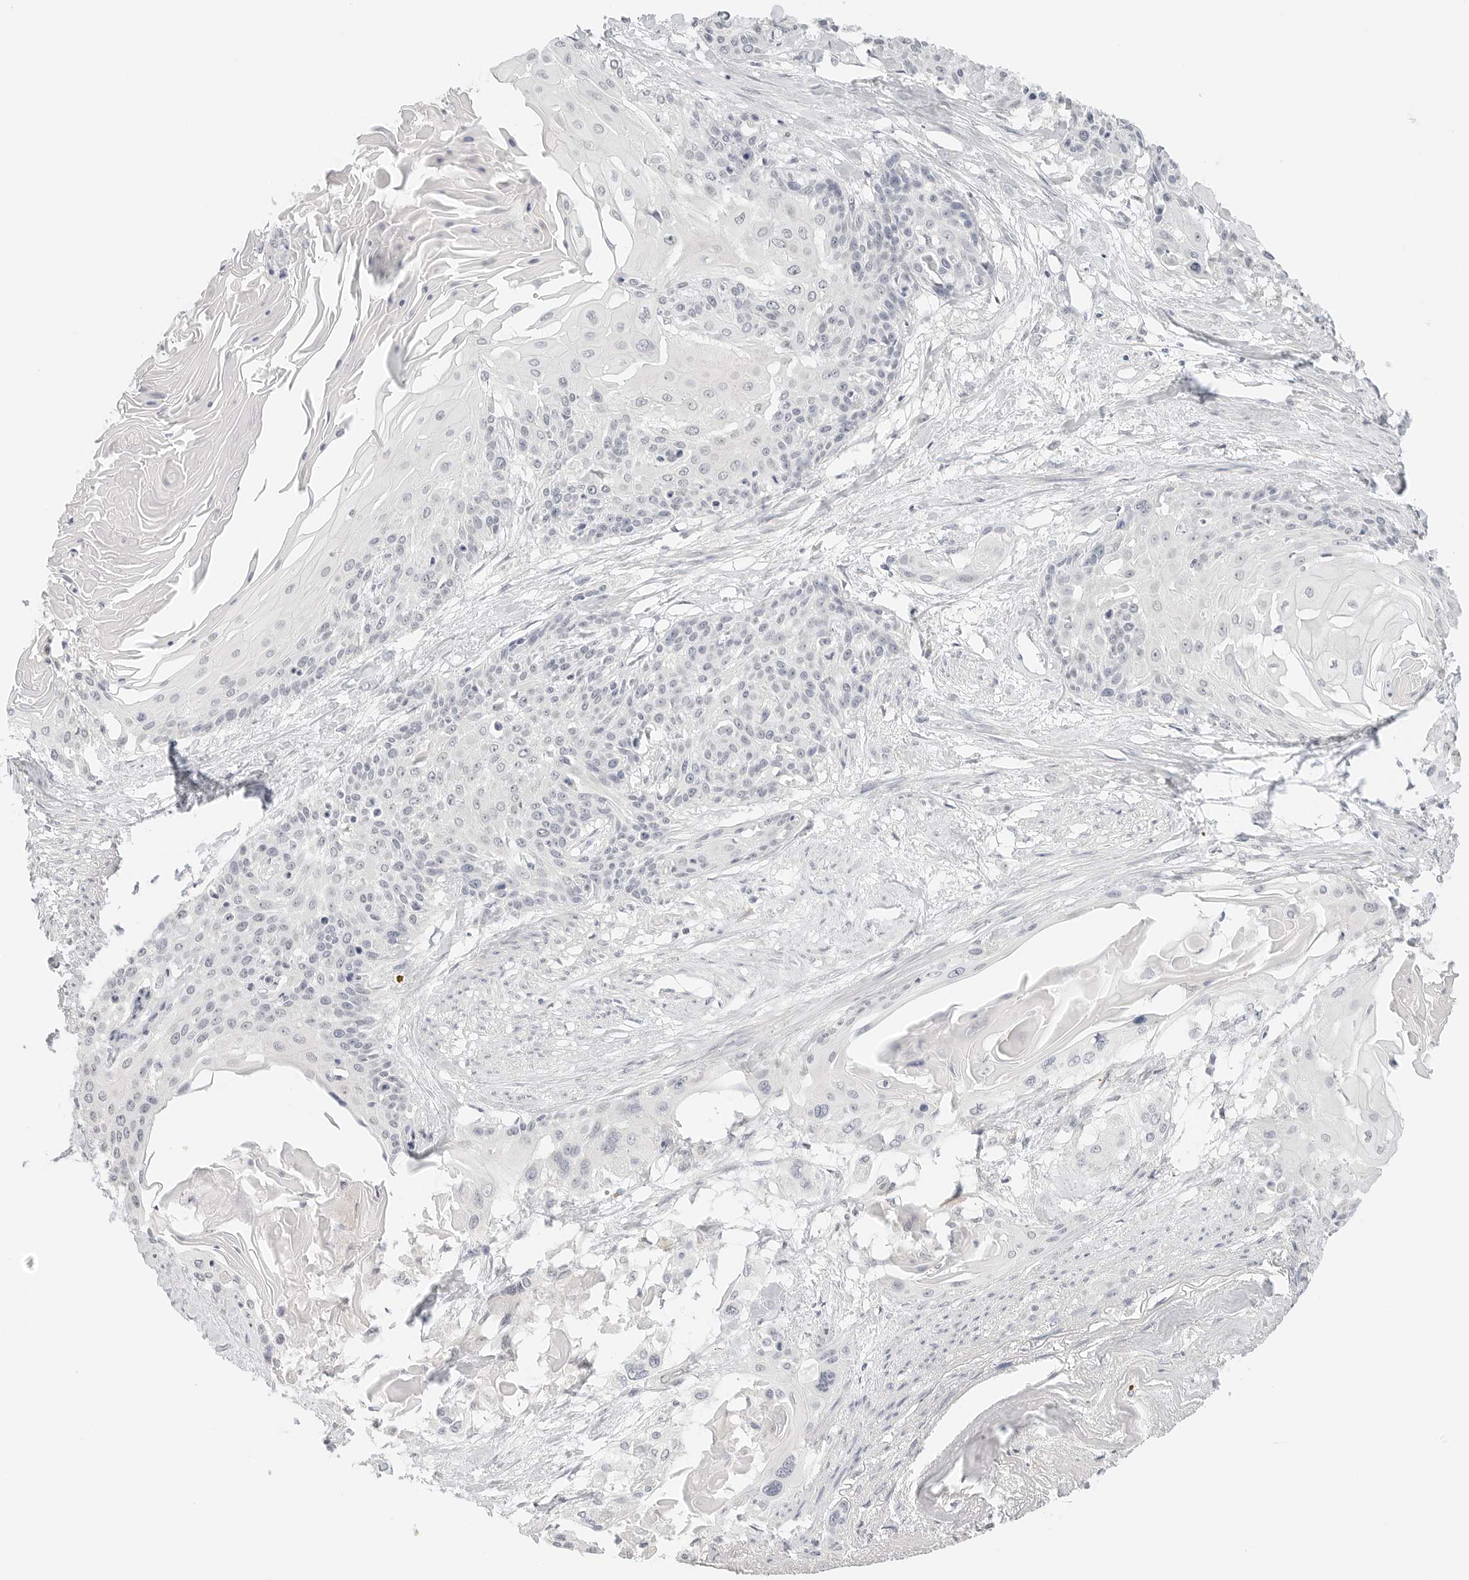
{"staining": {"intensity": "negative", "quantity": "none", "location": "none"}, "tissue": "cervical cancer", "cell_type": "Tumor cells", "image_type": "cancer", "snomed": [{"axis": "morphology", "description": "Squamous cell carcinoma, NOS"}, {"axis": "topography", "description": "Cervix"}], "caption": "Immunohistochemistry (IHC) image of neoplastic tissue: human cervical cancer stained with DAB (3,3'-diaminobenzidine) demonstrates no significant protein expression in tumor cells.", "gene": "NEO1", "patient": {"sex": "female", "age": 57}}